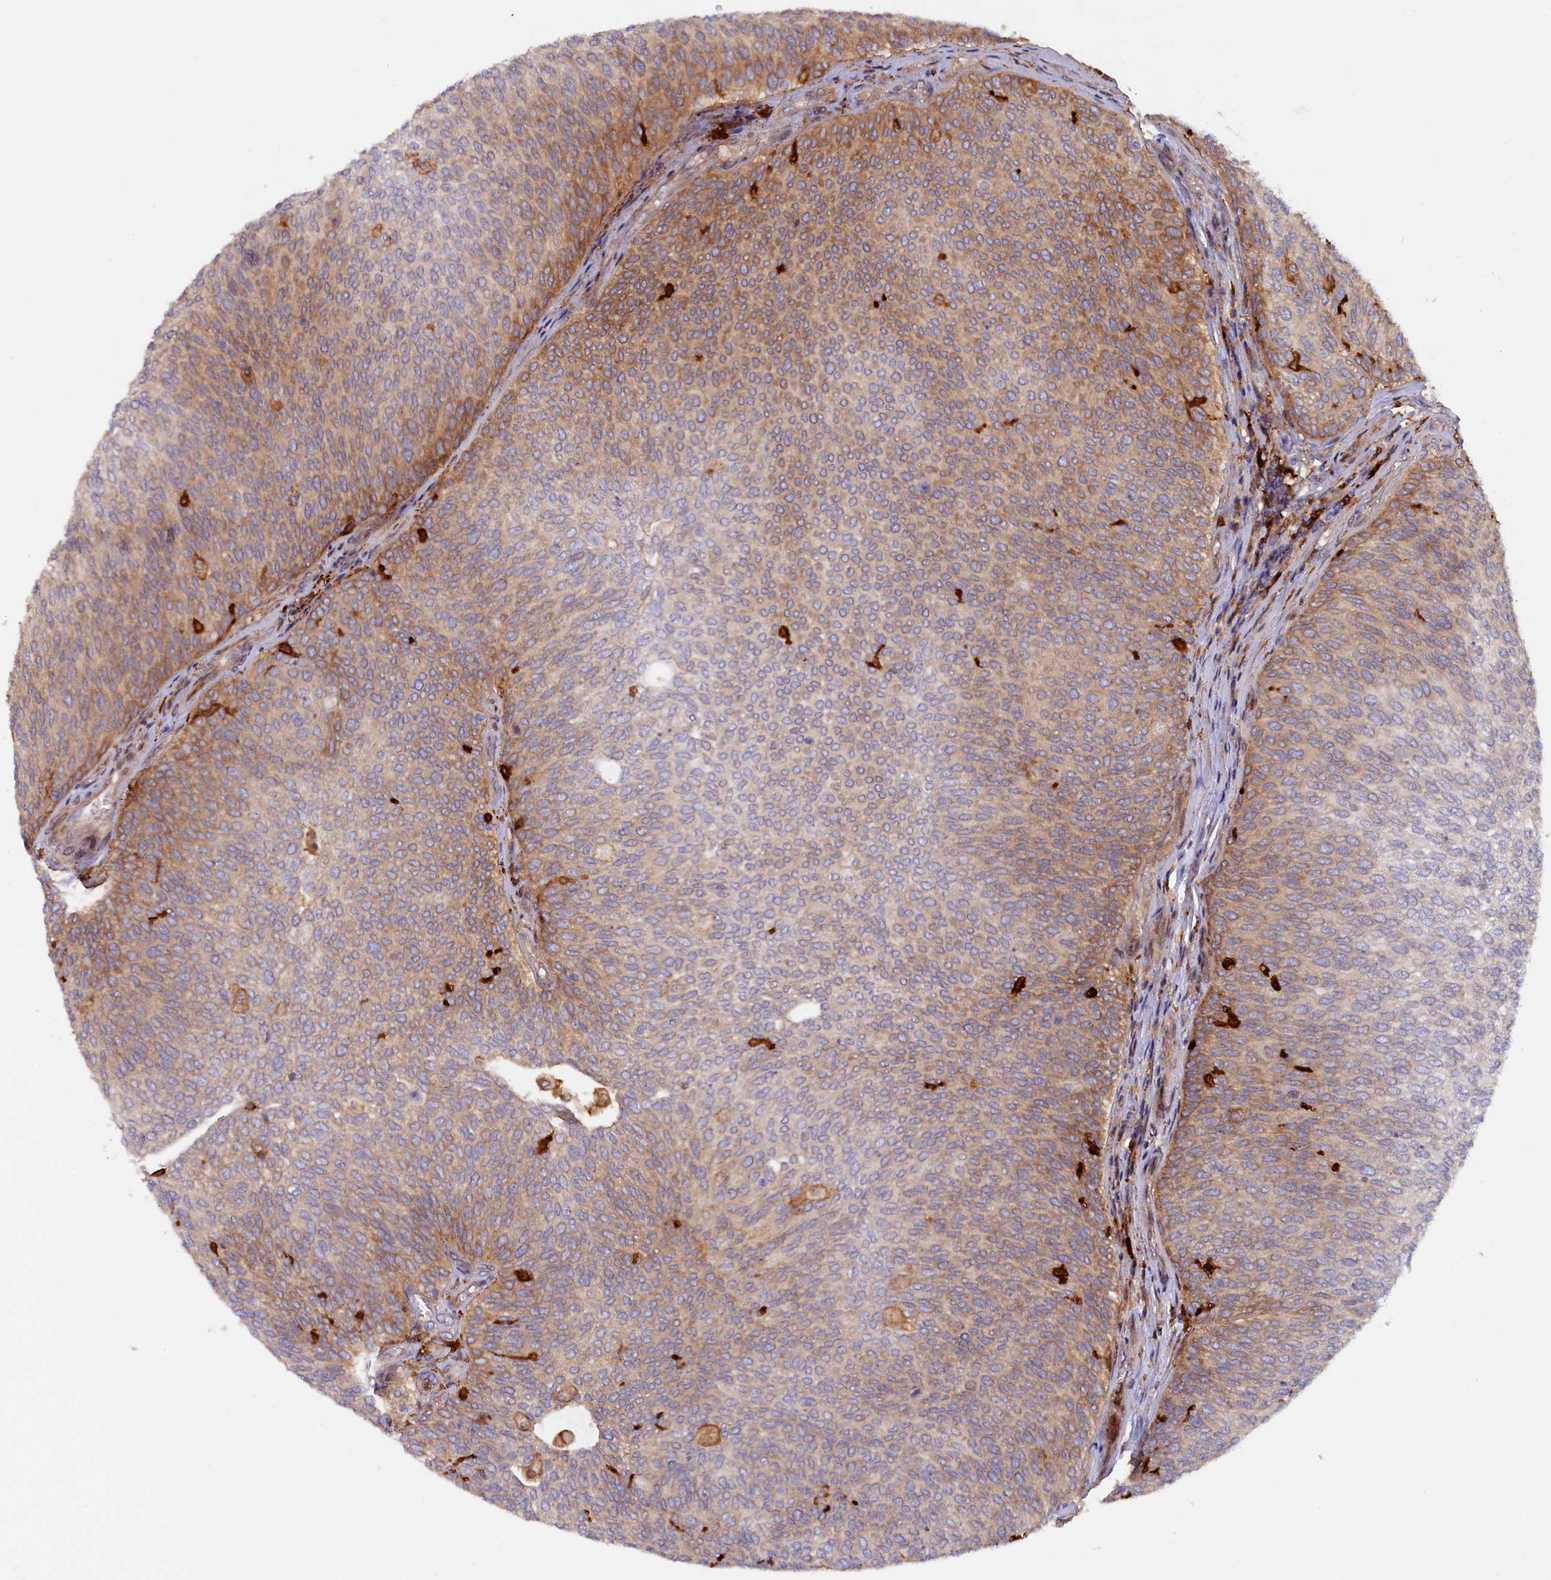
{"staining": {"intensity": "moderate", "quantity": "<25%", "location": "cytoplasmic/membranous"}, "tissue": "urothelial cancer", "cell_type": "Tumor cells", "image_type": "cancer", "snomed": [{"axis": "morphology", "description": "Urothelial carcinoma, Low grade"}, {"axis": "topography", "description": "Urinary bladder"}], "caption": "Protein expression analysis of urothelial cancer exhibits moderate cytoplasmic/membranous positivity in about <25% of tumor cells.", "gene": "FERMT1", "patient": {"sex": "female", "age": 79}}